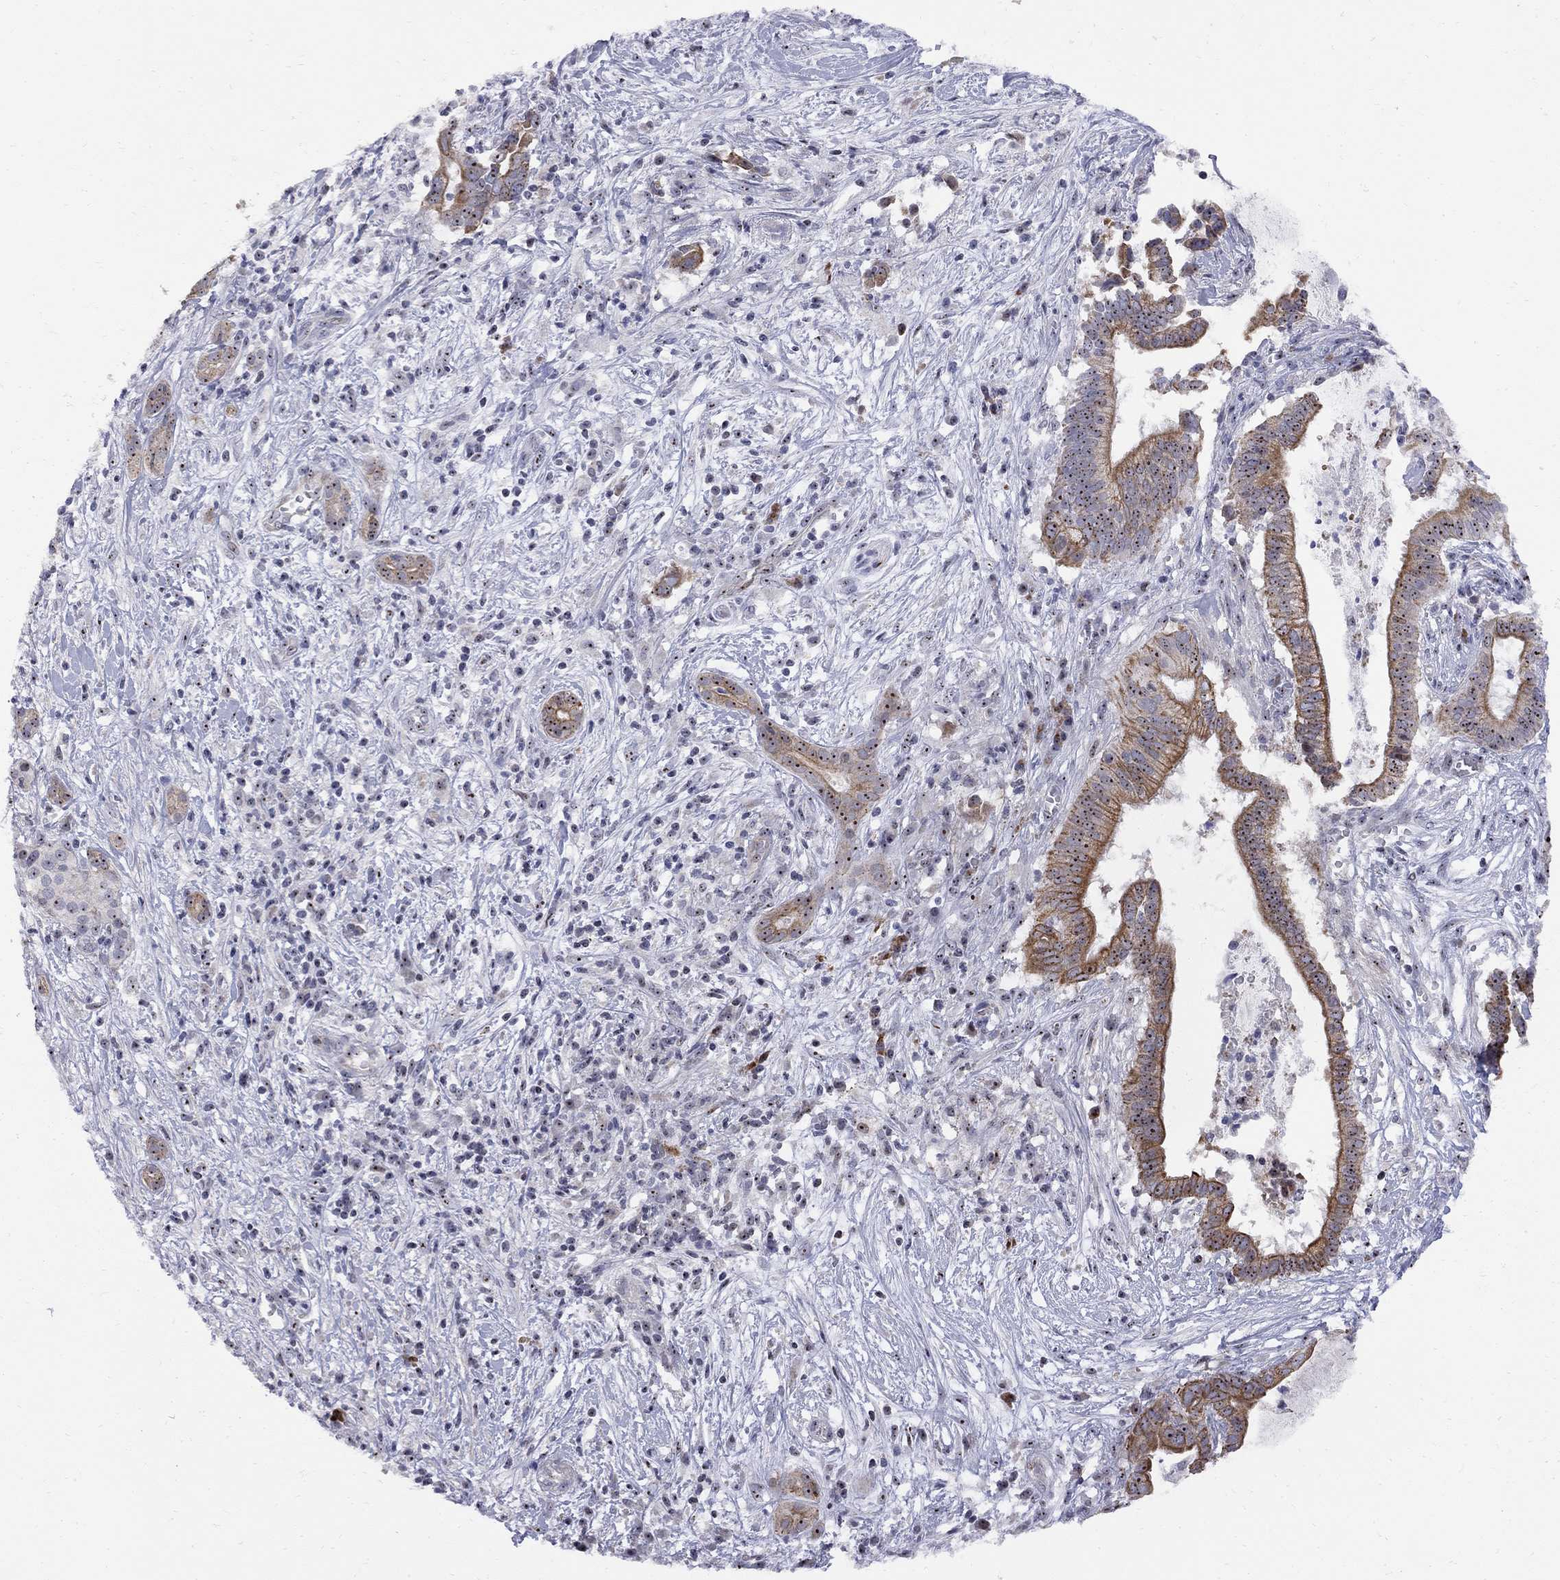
{"staining": {"intensity": "moderate", "quantity": "25%-75%", "location": "cytoplasmic/membranous,nuclear"}, "tissue": "pancreatic cancer", "cell_type": "Tumor cells", "image_type": "cancer", "snomed": [{"axis": "morphology", "description": "Adenocarcinoma, NOS"}, {"axis": "topography", "description": "Pancreas"}], "caption": "Adenocarcinoma (pancreatic) stained with DAB immunohistochemistry exhibits medium levels of moderate cytoplasmic/membranous and nuclear positivity in approximately 25%-75% of tumor cells. (IHC, brightfield microscopy, high magnification).", "gene": "DHX33", "patient": {"sex": "male", "age": 61}}